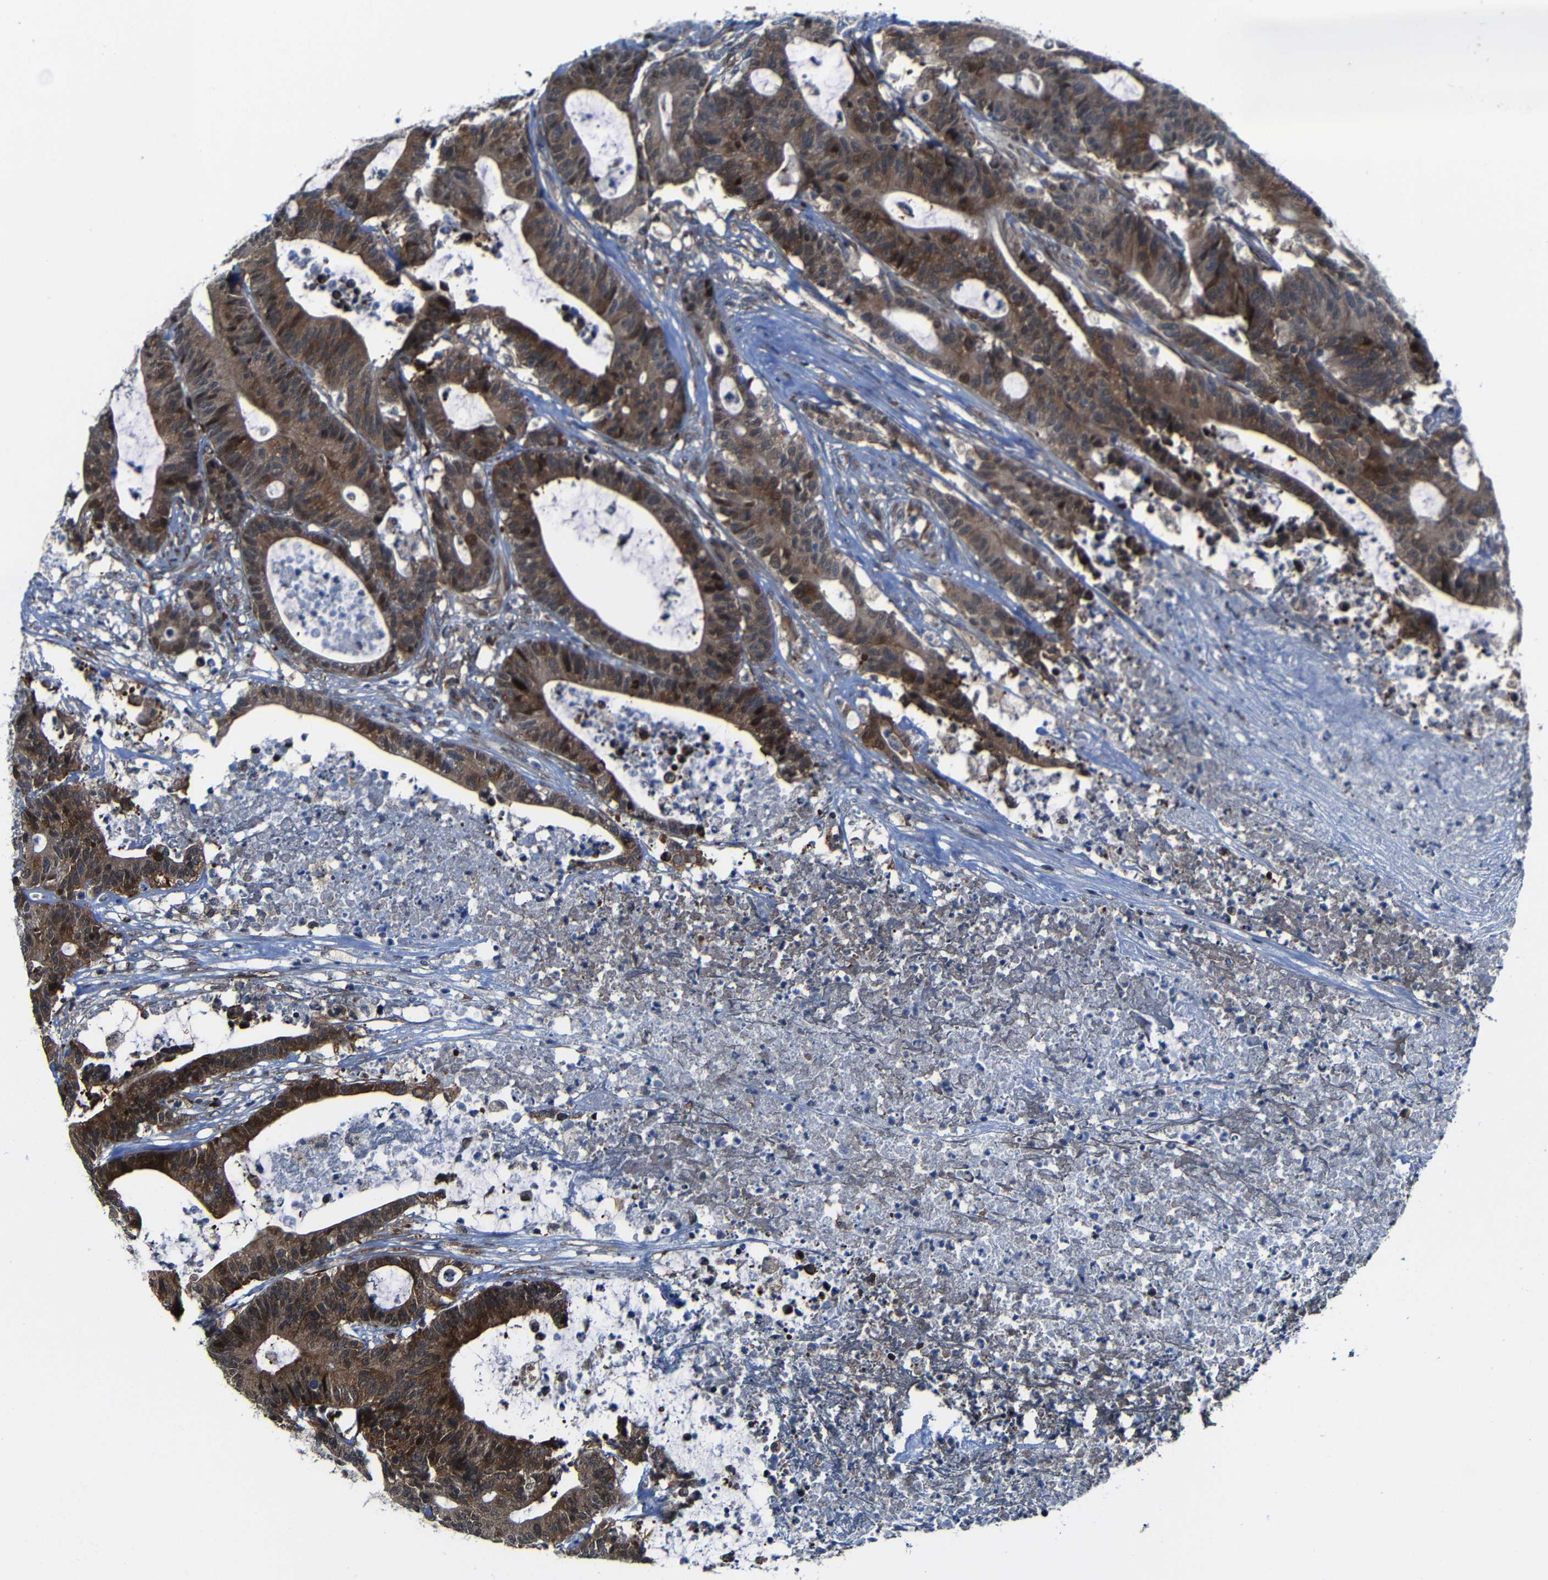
{"staining": {"intensity": "moderate", "quantity": ">75%", "location": "cytoplasmic/membranous"}, "tissue": "colorectal cancer", "cell_type": "Tumor cells", "image_type": "cancer", "snomed": [{"axis": "morphology", "description": "Adenocarcinoma, NOS"}, {"axis": "topography", "description": "Colon"}], "caption": "IHC (DAB) staining of colorectal adenocarcinoma displays moderate cytoplasmic/membranous protein expression in approximately >75% of tumor cells.", "gene": "KIAA0513", "patient": {"sex": "female", "age": 84}}